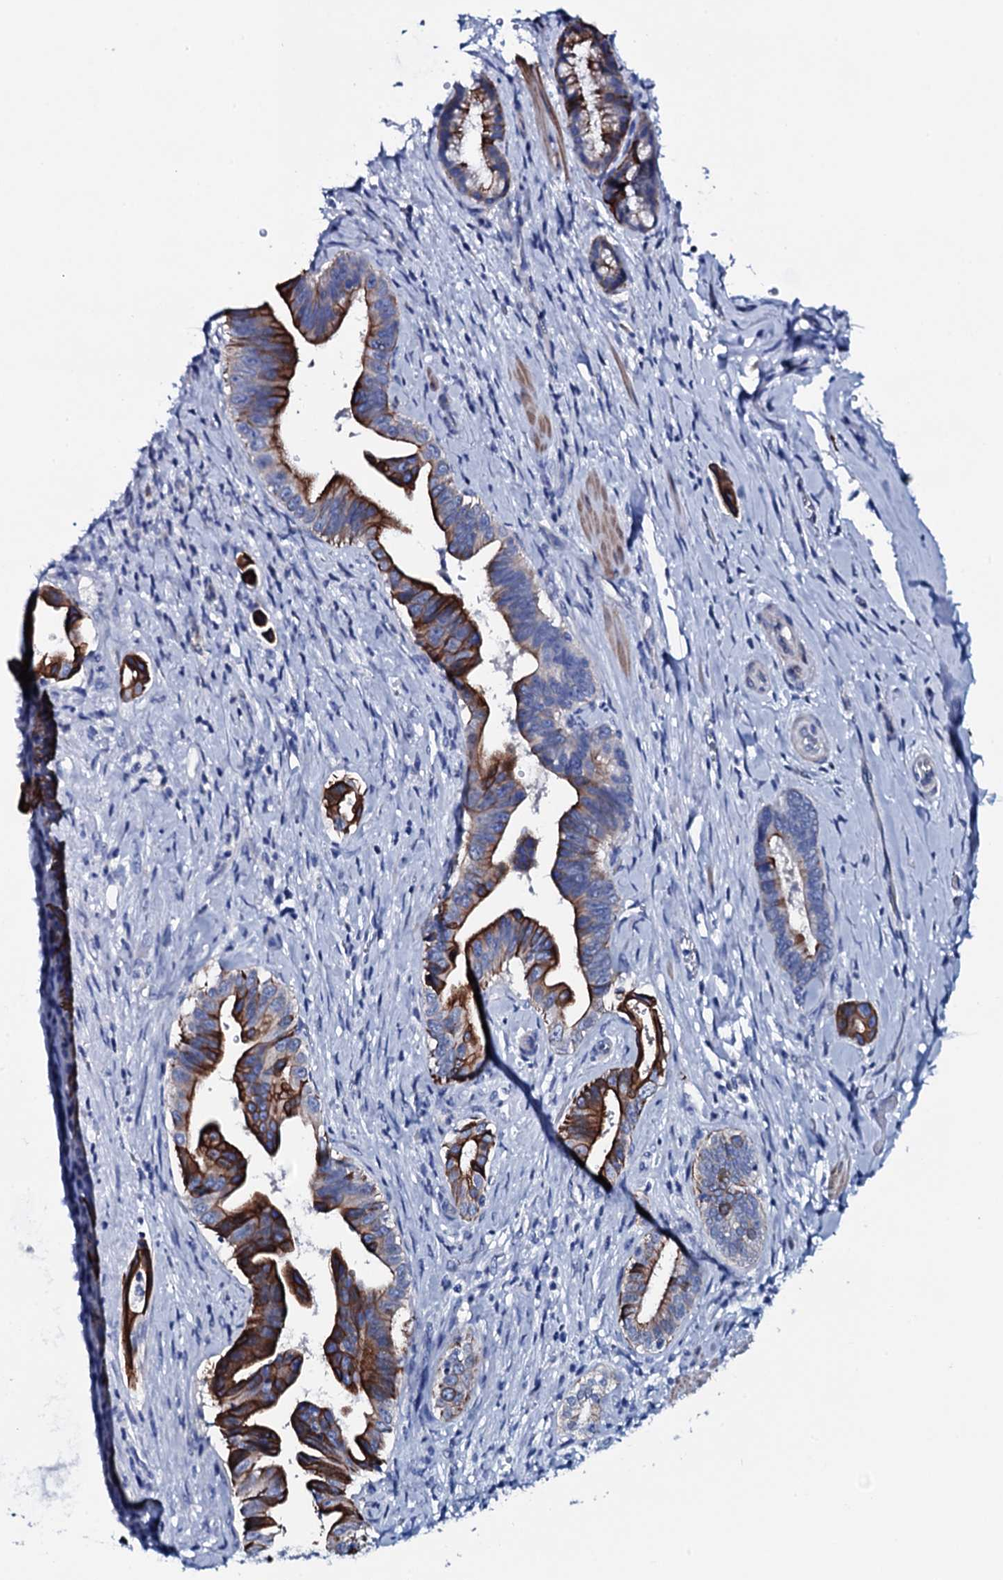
{"staining": {"intensity": "strong", "quantity": ">75%", "location": "cytoplasmic/membranous"}, "tissue": "pancreatic cancer", "cell_type": "Tumor cells", "image_type": "cancer", "snomed": [{"axis": "morphology", "description": "Adenocarcinoma, NOS"}, {"axis": "topography", "description": "Pancreas"}], "caption": "About >75% of tumor cells in human adenocarcinoma (pancreatic) demonstrate strong cytoplasmic/membranous protein positivity as visualized by brown immunohistochemical staining.", "gene": "GYS2", "patient": {"sex": "female", "age": 55}}